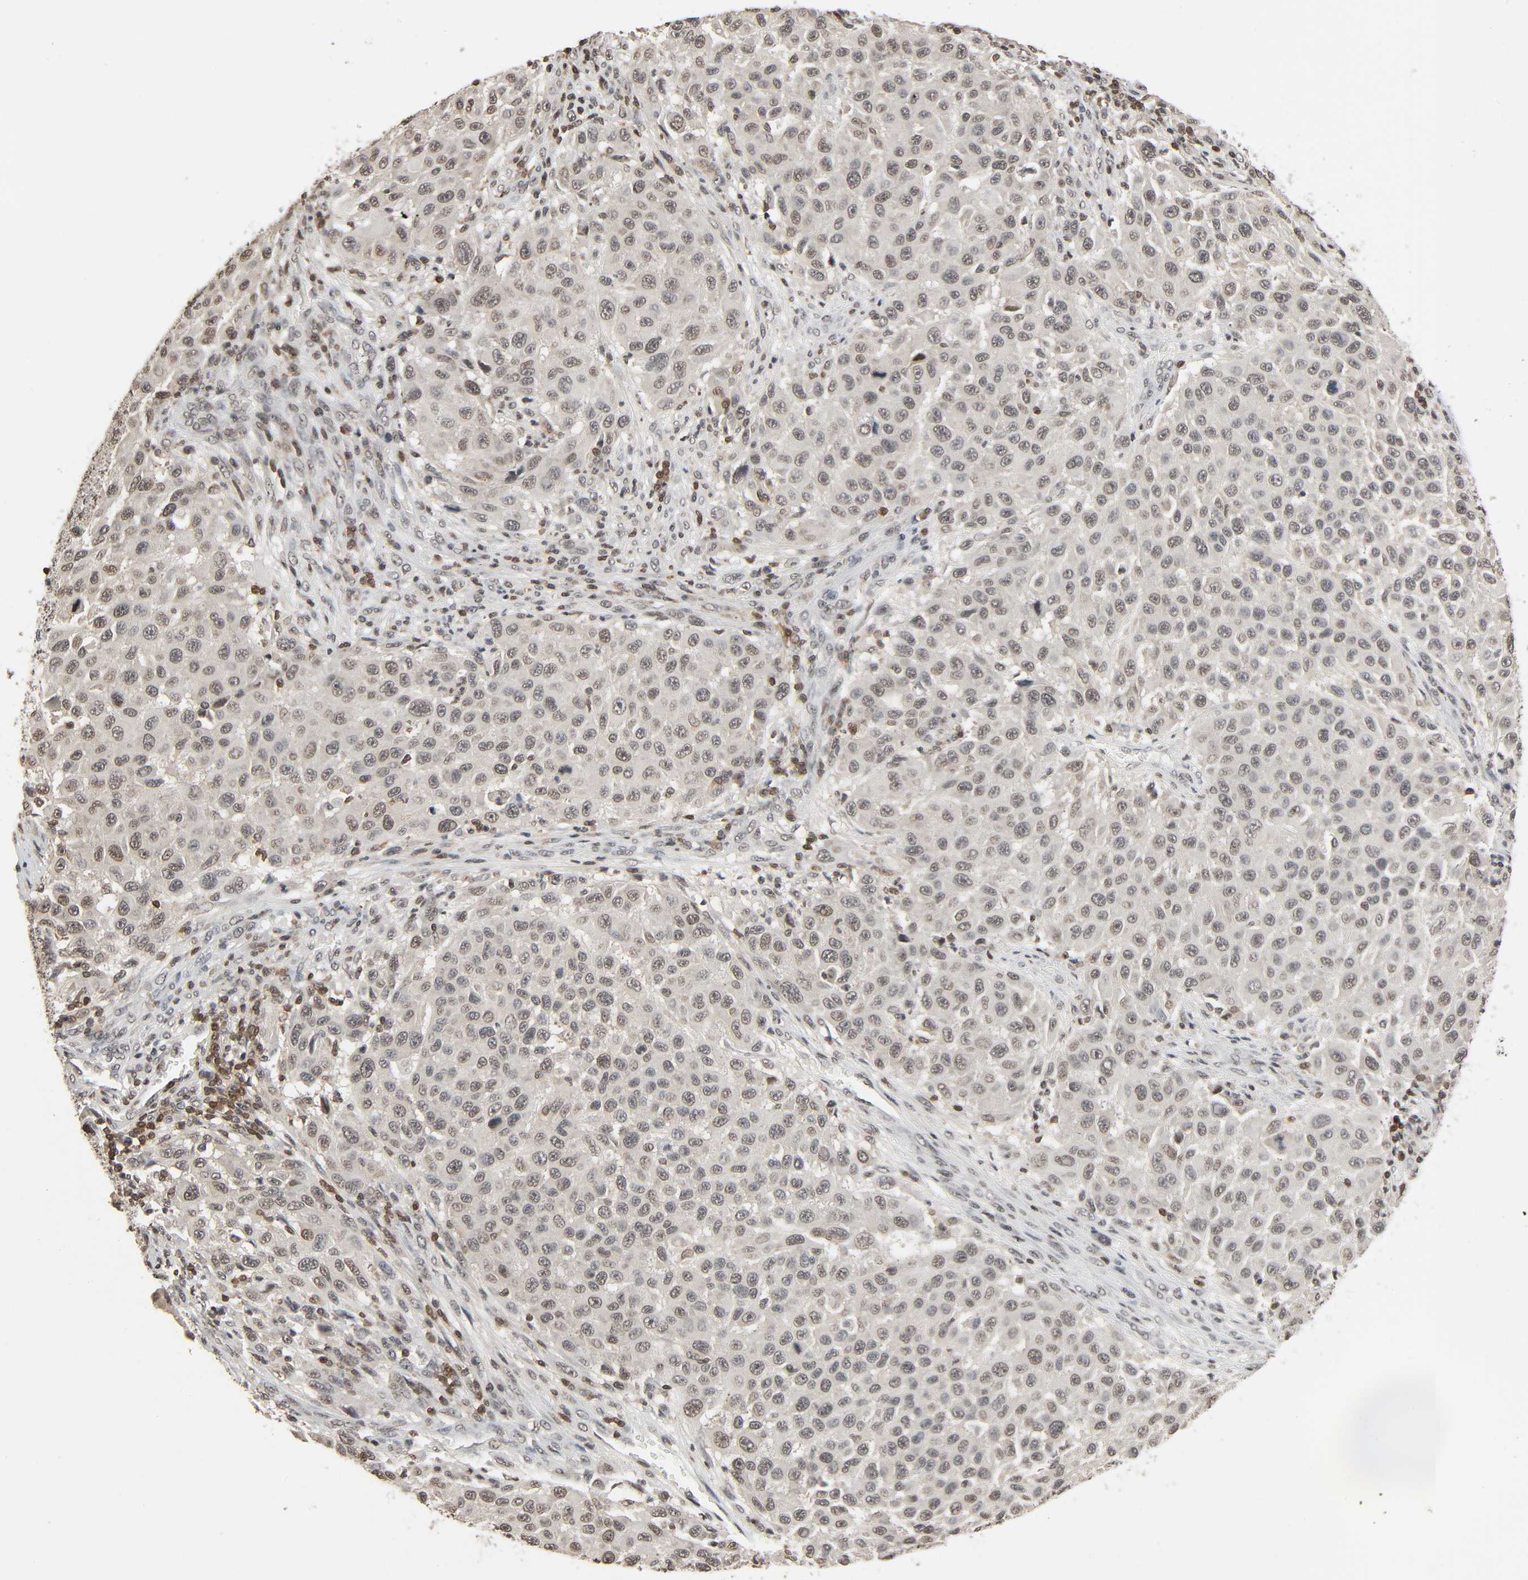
{"staining": {"intensity": "negative", "quantity": "none", "location": "none"}, "tissue": "melanoma", "cell_type": "Tumor cells", "image_type": "cancer", "snomed": [{"axis": "morphology", "description": "Malignant melanoma, Metastatic site"}, {"axis": "topography", "description": "Lymph node"}], "caption": "An IHC photomicrograph of malignant melanoma (metastatic site) is shown. There is no staining in tumor cells of malignant melanoma (metastatic site).", "gene": "STK4", "patient": {"sex": "male", "age": 61}}